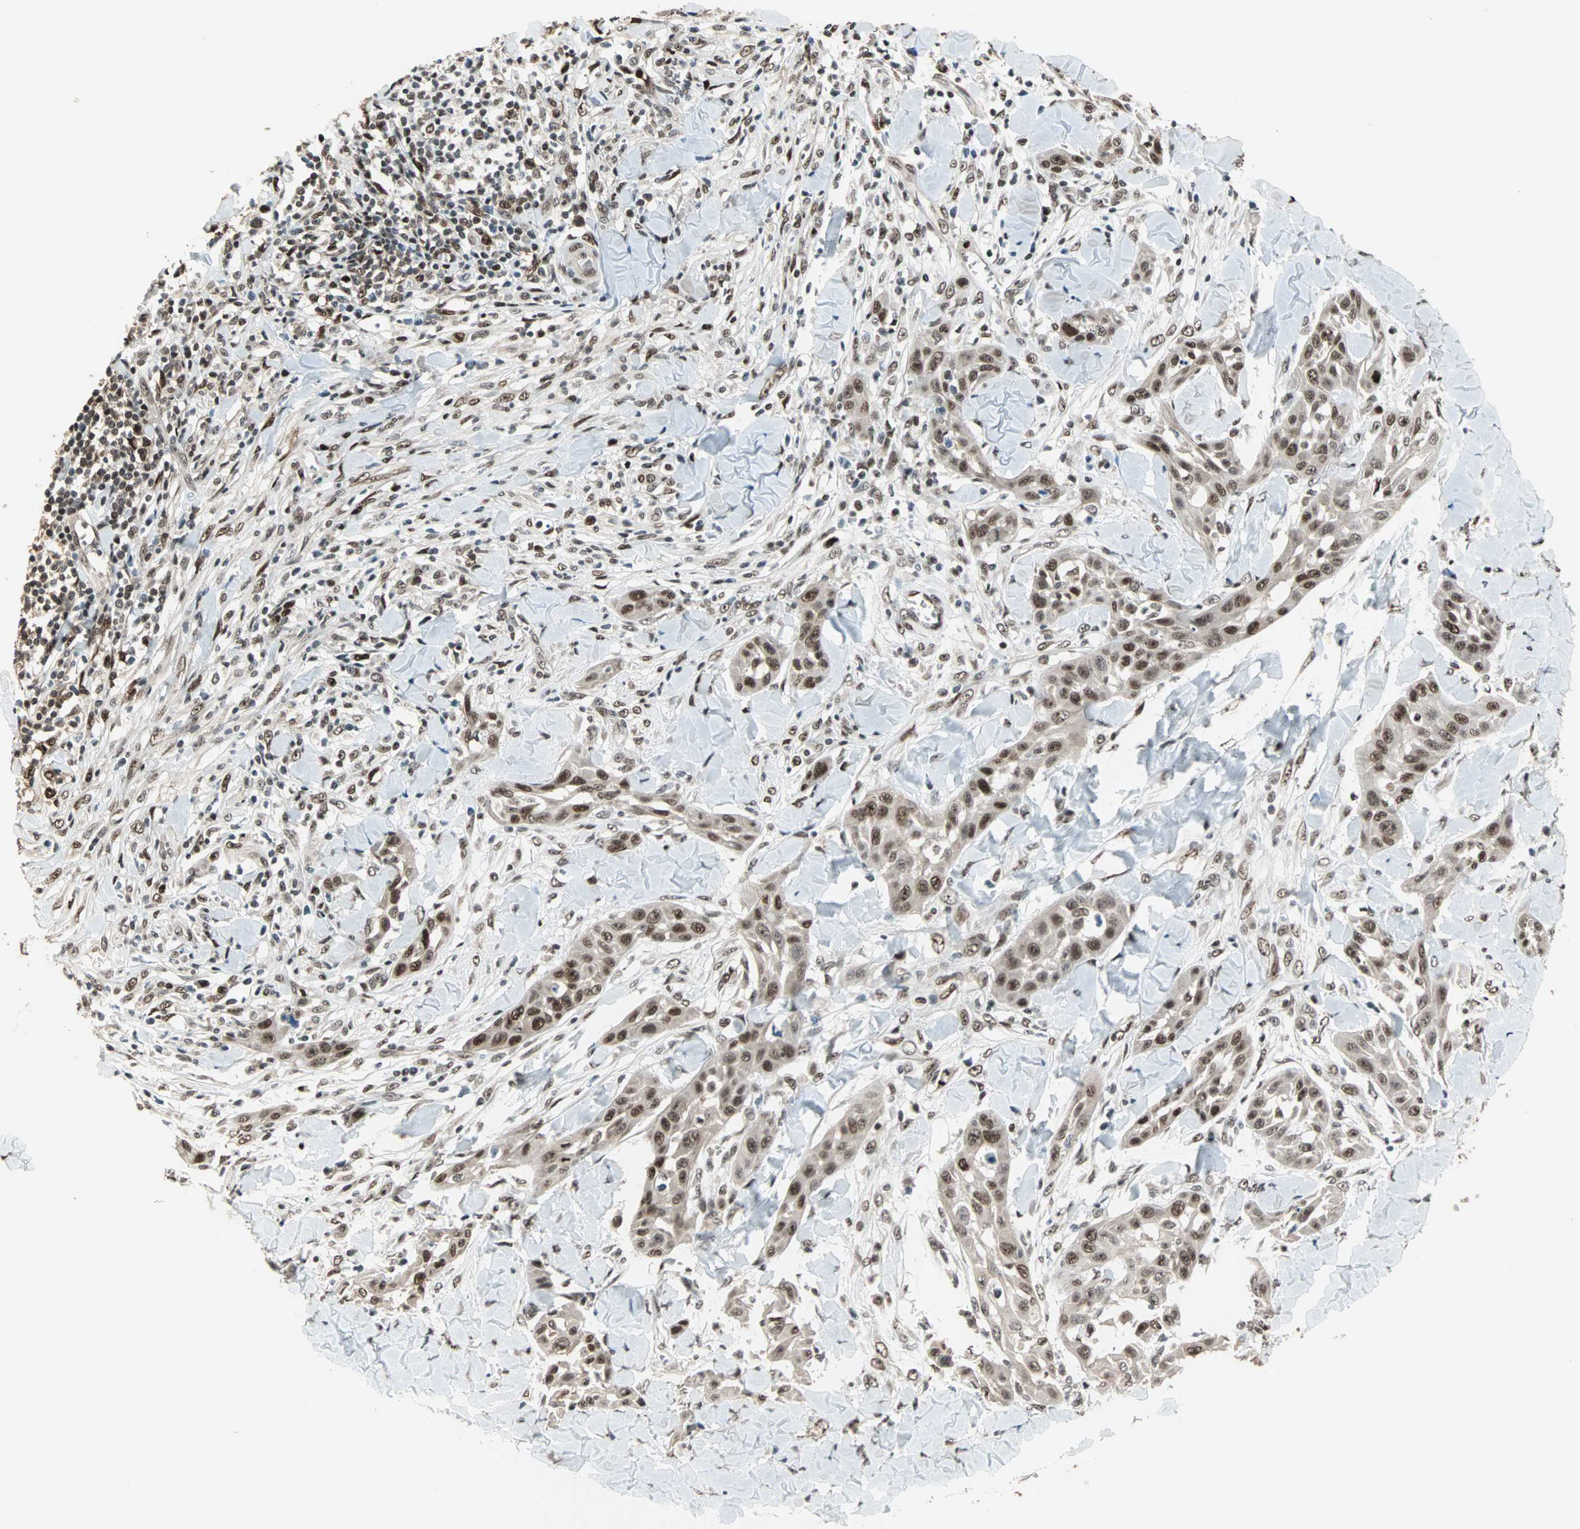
{"staining": {"intensity": "strong", "quantity": ">75%", "location": "nuclear"}, "tissue": "skin cancer", "cell_type": "Tumor cells", "image_type": "cancer", "snomed": [{"axis": "morphology", "description": "Squamous cell carcinoma, NOS"}, {"axis": "topography", "description": "Skin"}], "caption": "An image of squamous cell carcinoma (skin) stained for a protein demonstrates strong nuclear brown staining in tumor cells.", "gene": "MDC1", "patient": {"sex": "male", "age": 24}}